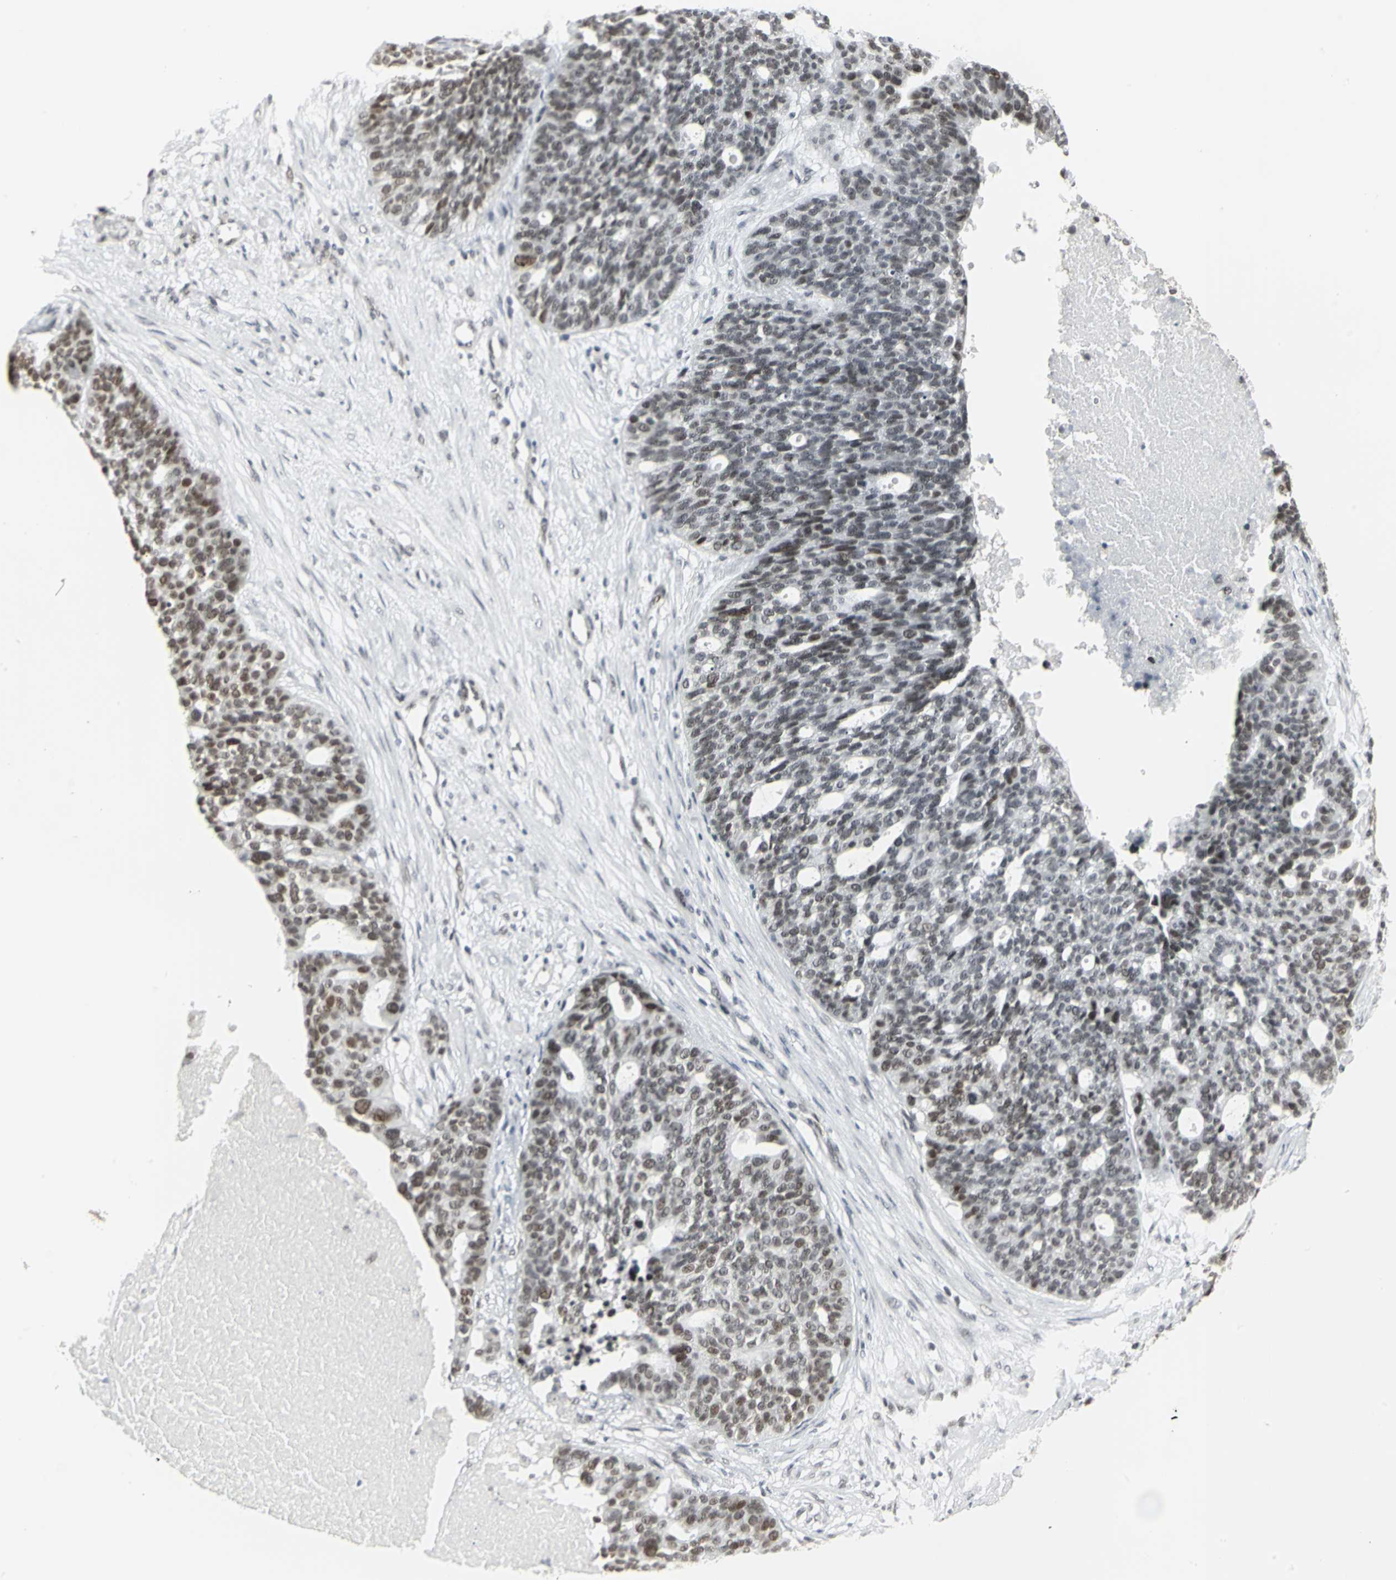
{"staining": {"intensity": "moderate", "quantity": ">75%", "location": "nuclear"}, "tissue": "ovarian cancer", "cell_type": "Tumor cells", "image_type": "cancer", "snomed": [{"axis": "morphology", "description": "Cystadenocarcinoma, serous, NOS"}, {"axis": "topography", "description": "Ovary"}], "caption": "The immunohistochemical stain labels moderate nuclear positivity in tumor cells of ovarian cancer tissue.", "gene": "CBX3", "patient": {"sex": "female", "age": 59}}